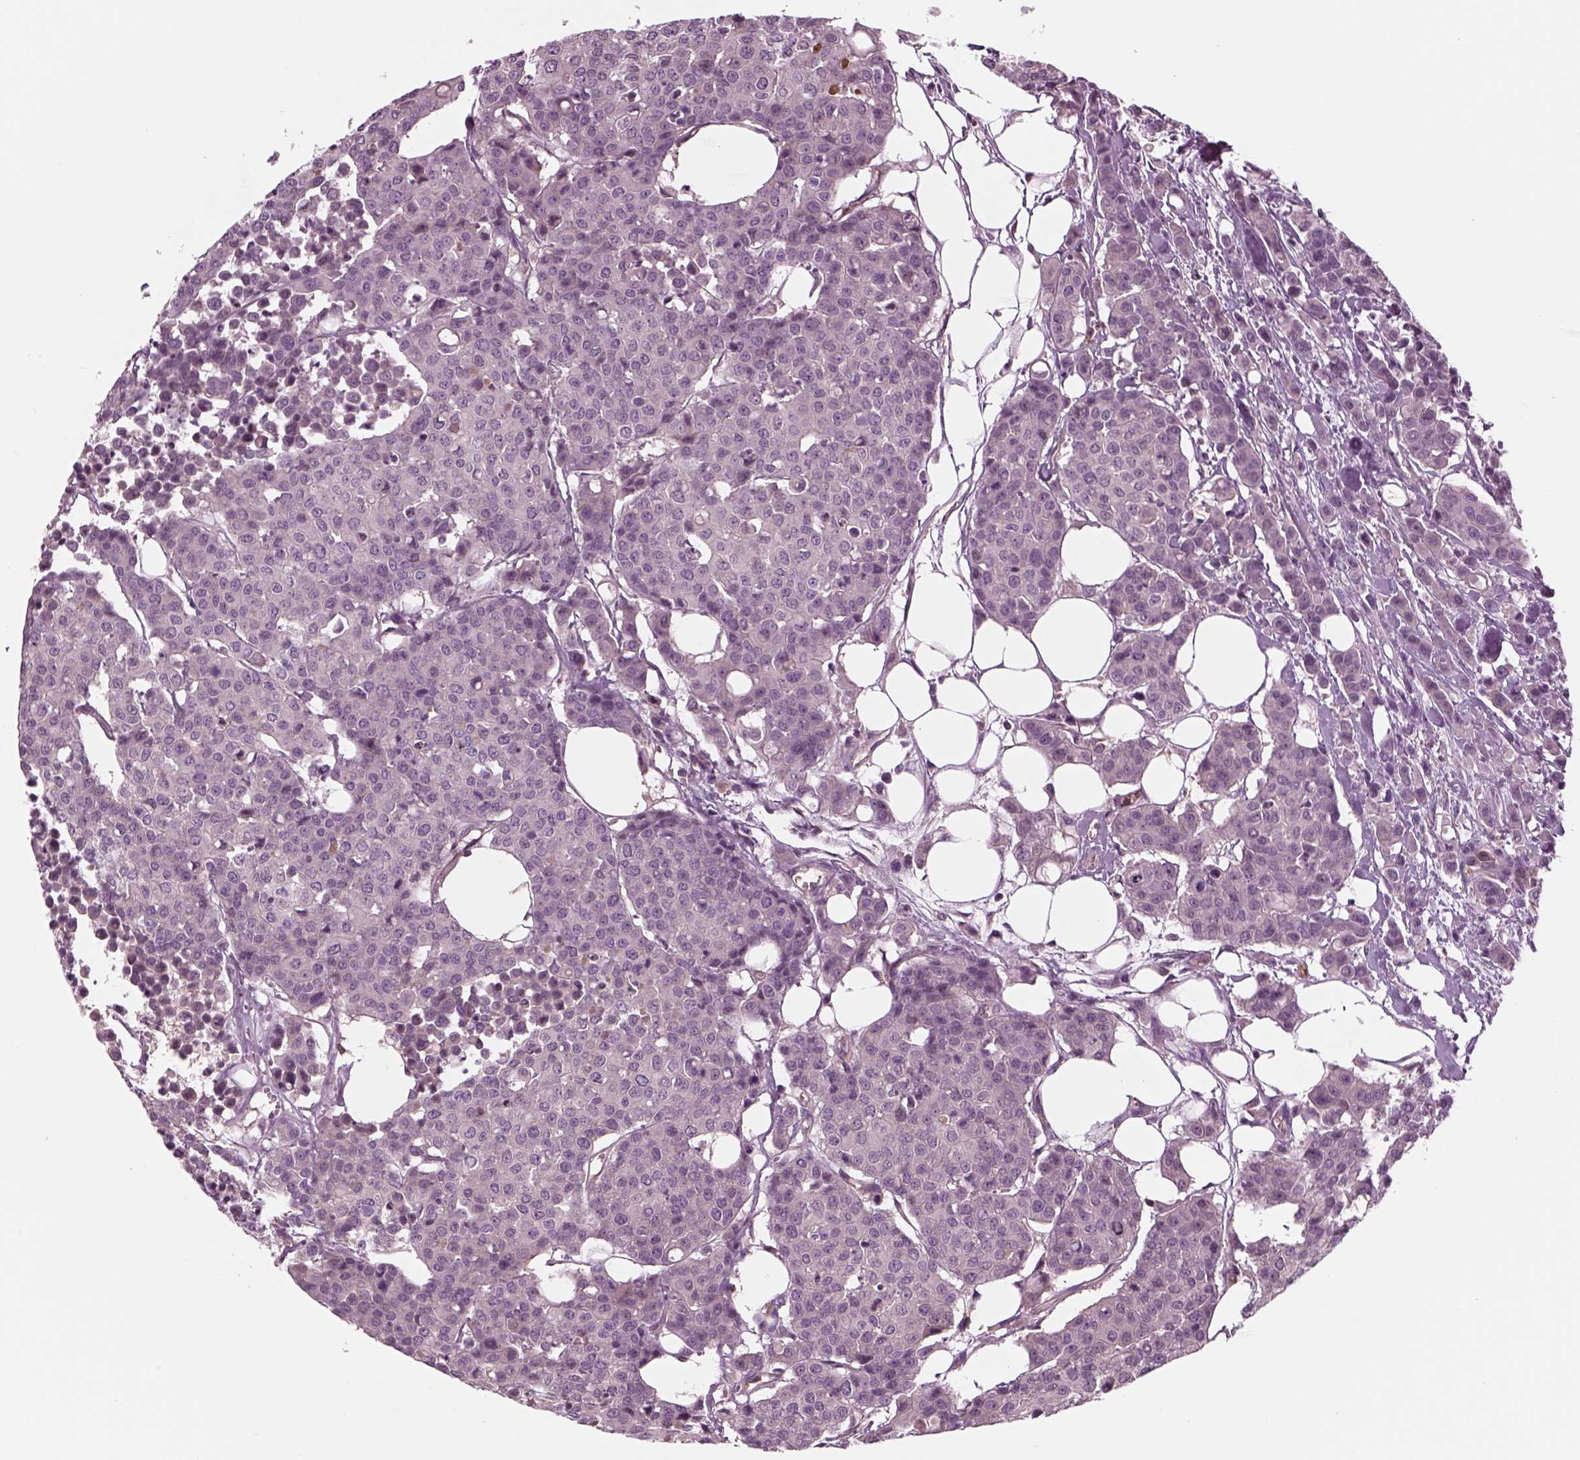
{"staining": {"intensity": "negative", "quantity": "none", "location": "none"}, "tissue": "carcinoid", "cell_type": "Tumor cells", "image_type": "cancer", "snomed": [{"axis": "morphology", "description": "Carcinoid, malignant, NOS"}, {"axis": "topography", "description": "Colon"}], "caption": "A photomicrograph of human carcinoid is negative for staining in tumor cells.", "gene": "SLC2A3", "patient": {"sex": "male", "age": 81}}